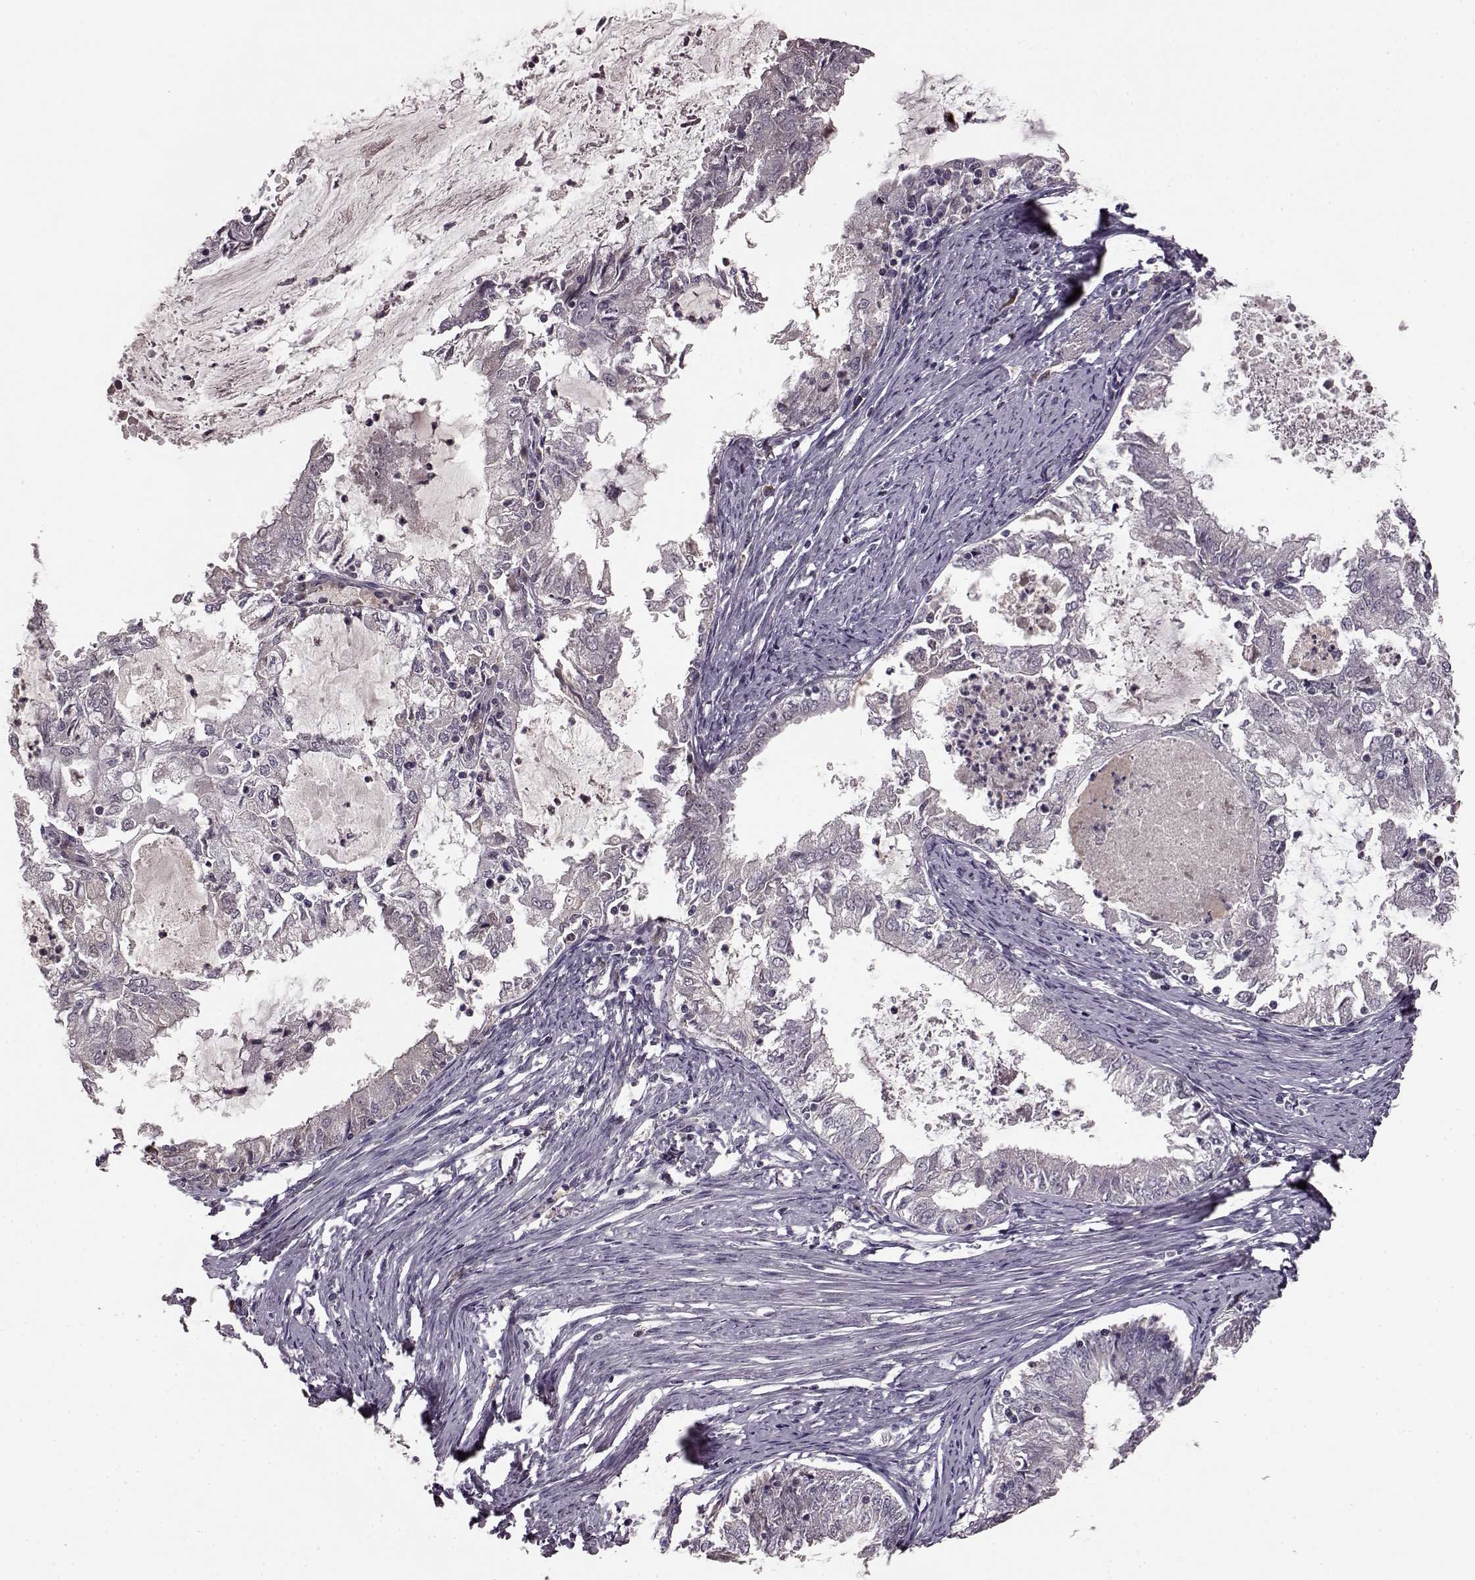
{"staining": {"intensity": "negative", "quantity": "none", "location": "none"}, "tissue": "endometrial cancer", "cell_type": "Tumor cells", "image_type": "cancer", "snomed": [{"axis": "morphology", "description": "Adenocarcinoma, NOS"}, {"axis": "topography", "description": "Endometrium"}], "caption": "Tumor cells show no significant positivity in endometrial cancer (adenocarcinoma).", "gene": "NRL", "patient": {"sex": "female", "age": 57}}